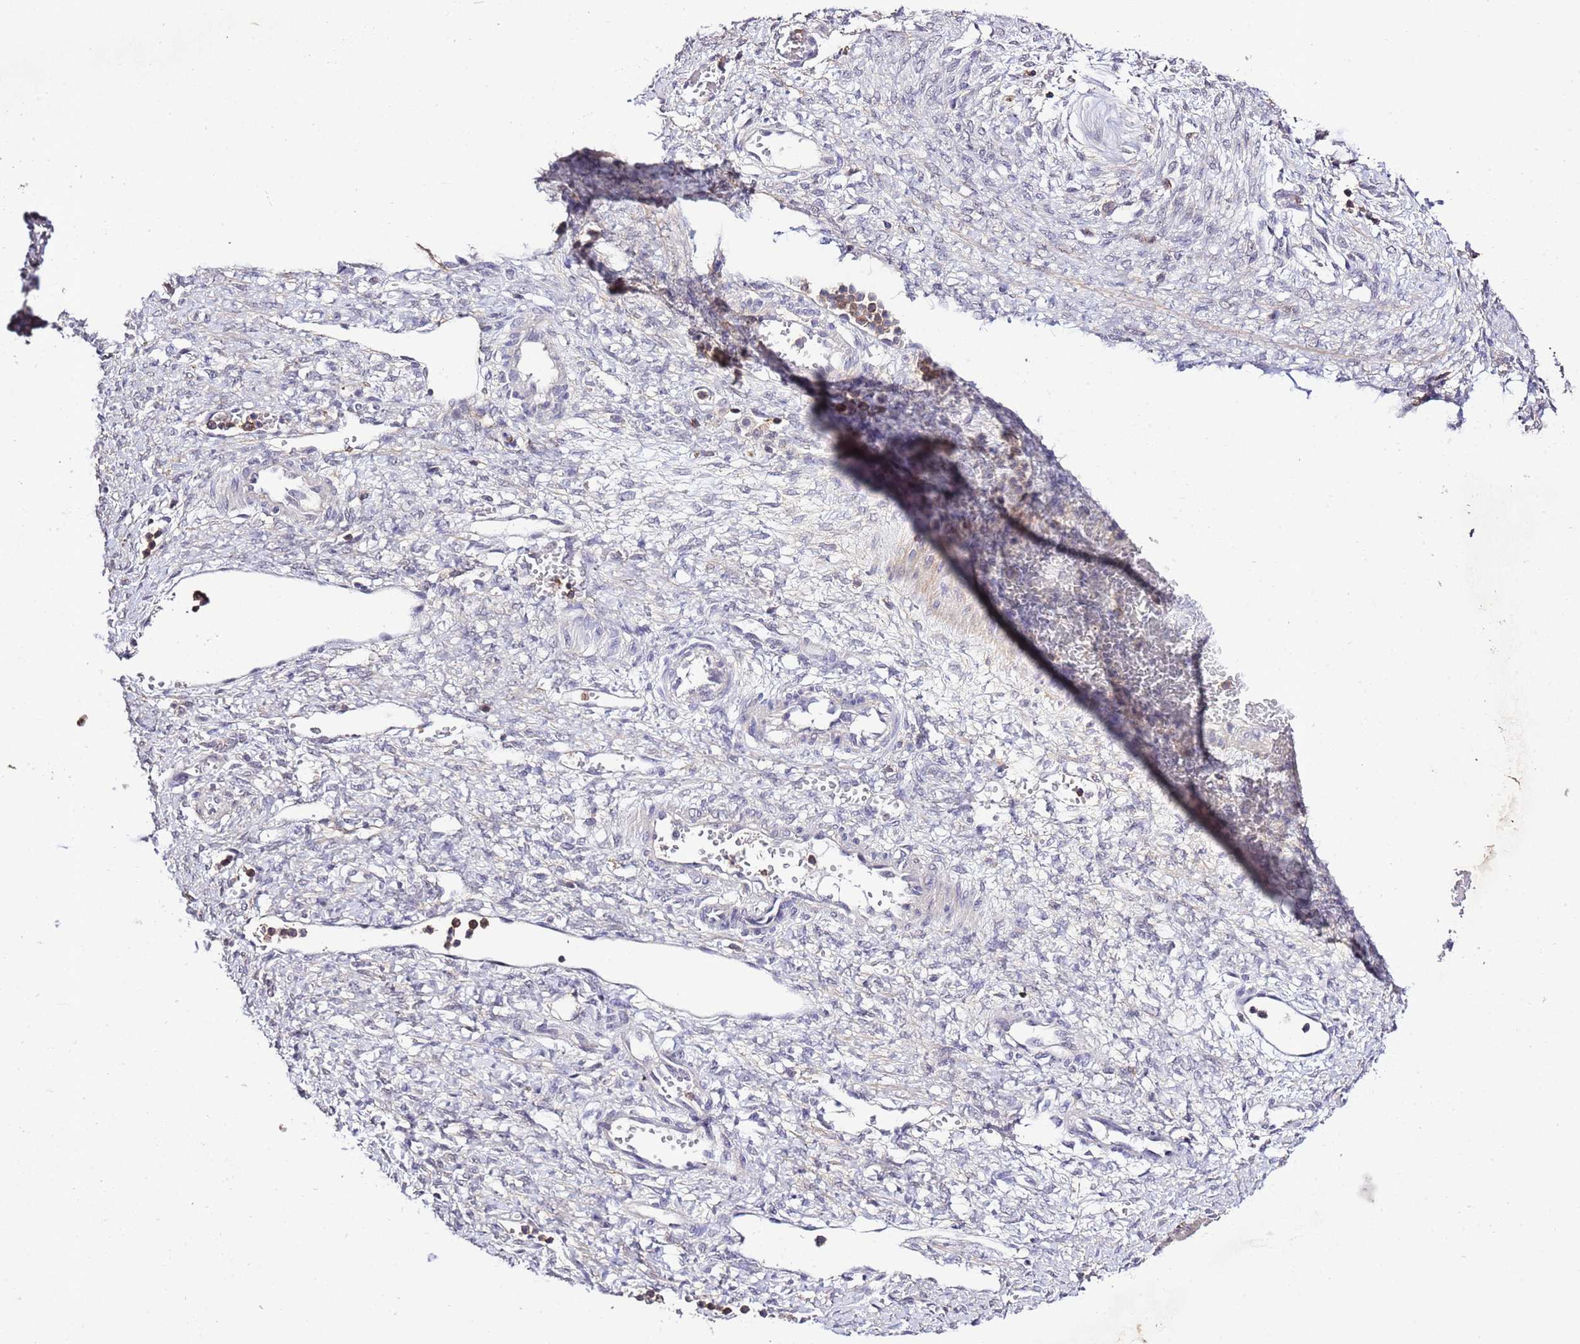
{"staining": {"intensity": "negative", "quantity": "none", "location": "none"}, "tissue": "ovarian cancer", "cell_type": "Tumor cells", "image_type": "cancer", "snomed": [{"axis": "morphology", "description": "Cystadenocarcinoma, mucinous, NOS"}, {"axis": "topography", "description": "Ovary"}], "caption": "The photomicrograph reveals no significant expression in tumor cells of ovarian mucinous cystadenocarcinoma.", "gene": "EFHD1", "patient": {"sex": "female", "age": 73}}